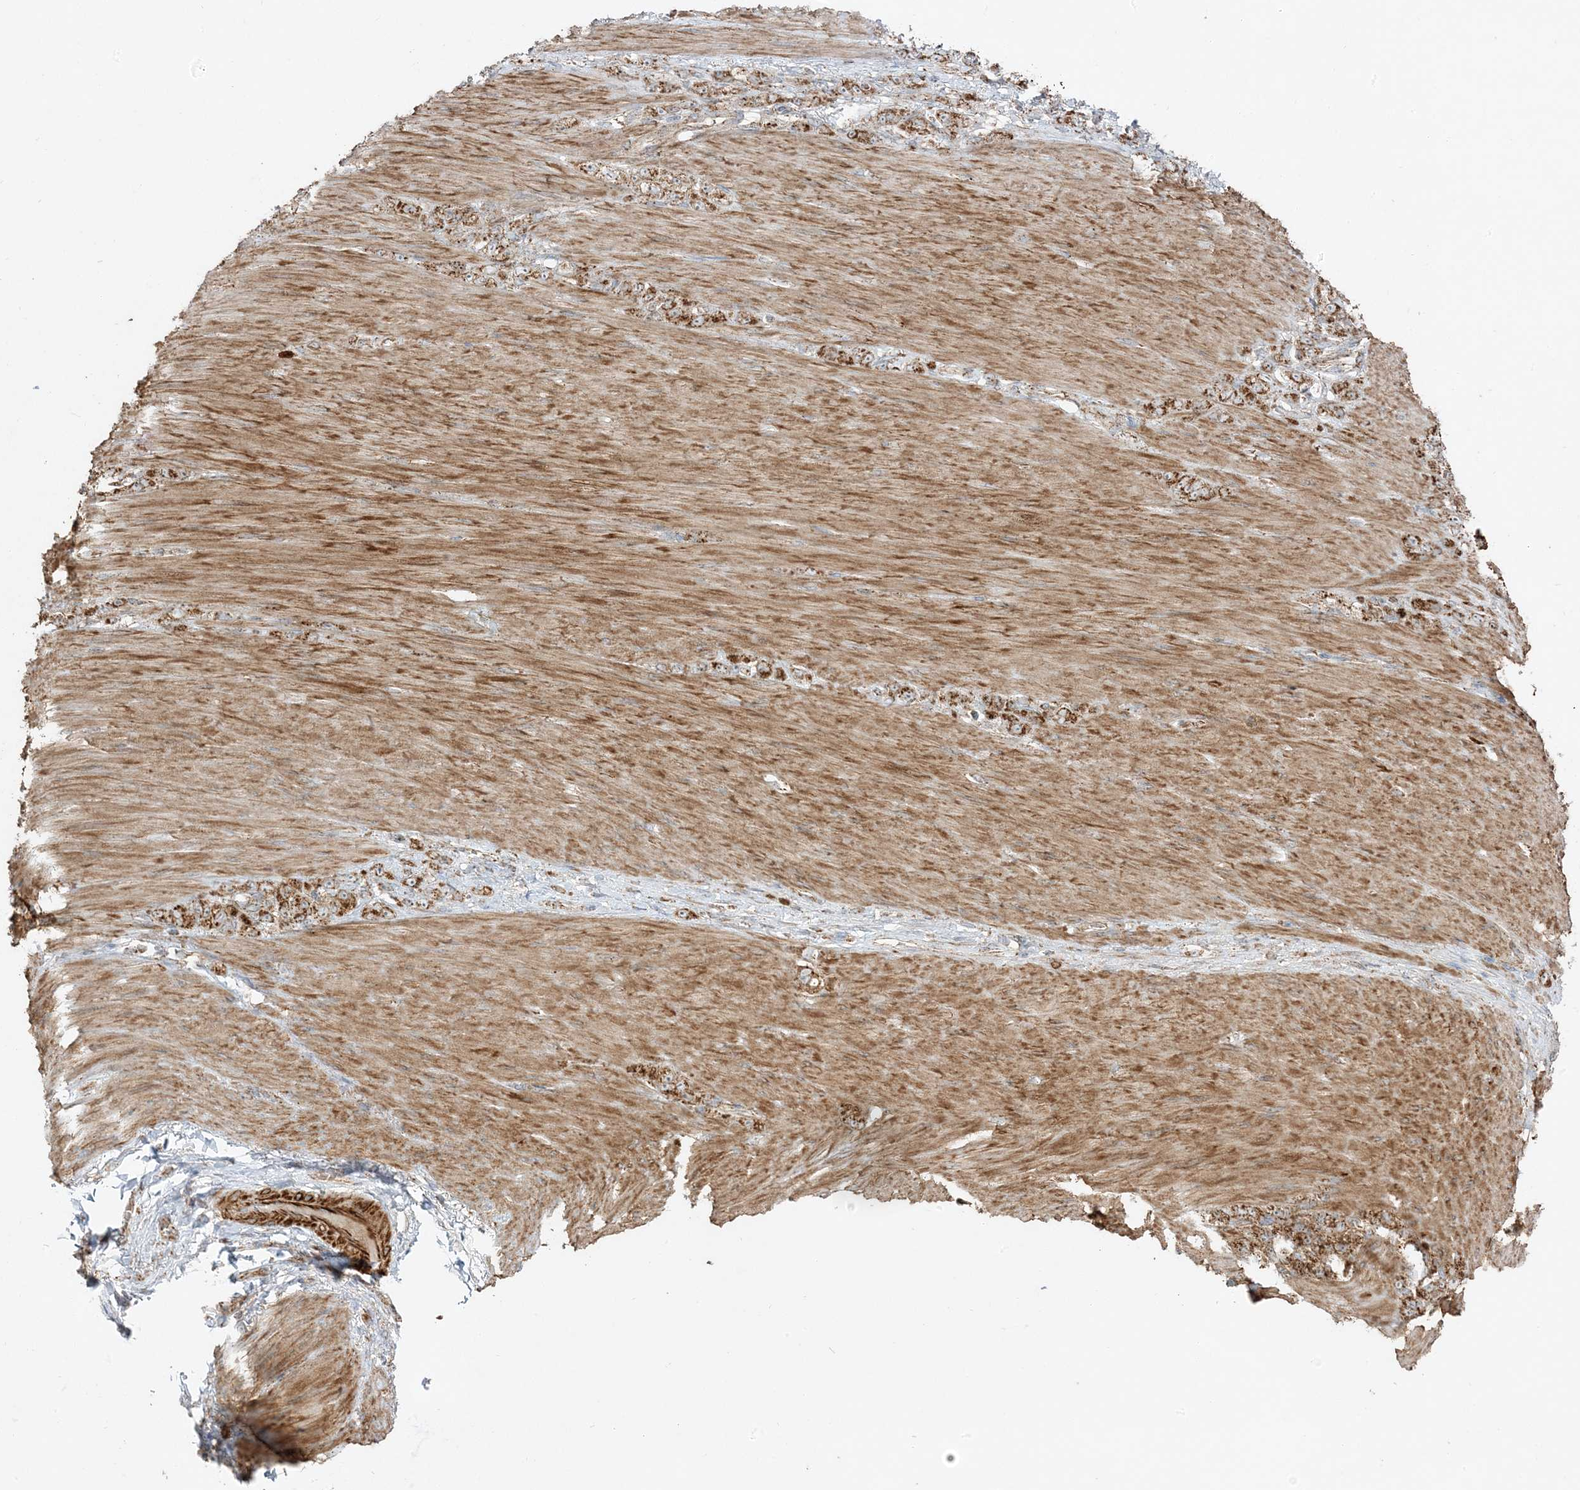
{"staining": {"intensity": "moderate", "quantity": ">75%", "location": "cytoplasmic/membranous"}, "tissue": "stomach cancer", "cell_type": "Tumor cells", "image_type": "cancer", "snomed": [{"axis": "morphology", "description": "Normal tissue, NOS"}, {"axis": "morphology", "description": "Adenocarcinoma, NOS"}, {"axis": "topography", "description": "Stomach"}], "caption": "Immunohistochemistry (IHC) histopathology image of neoplastic tissue: stomach cancer (adenocarcinoma) stained using immunohistochemistry demonstrates medium levels of moderate protein expression localized specifically in the cytoplasmic/membranous of tumor cells, appearing as a cytoplasmic/membranous brown color.", "gene": "AARS2", "patient": {"sex": "male", "age": 82}}